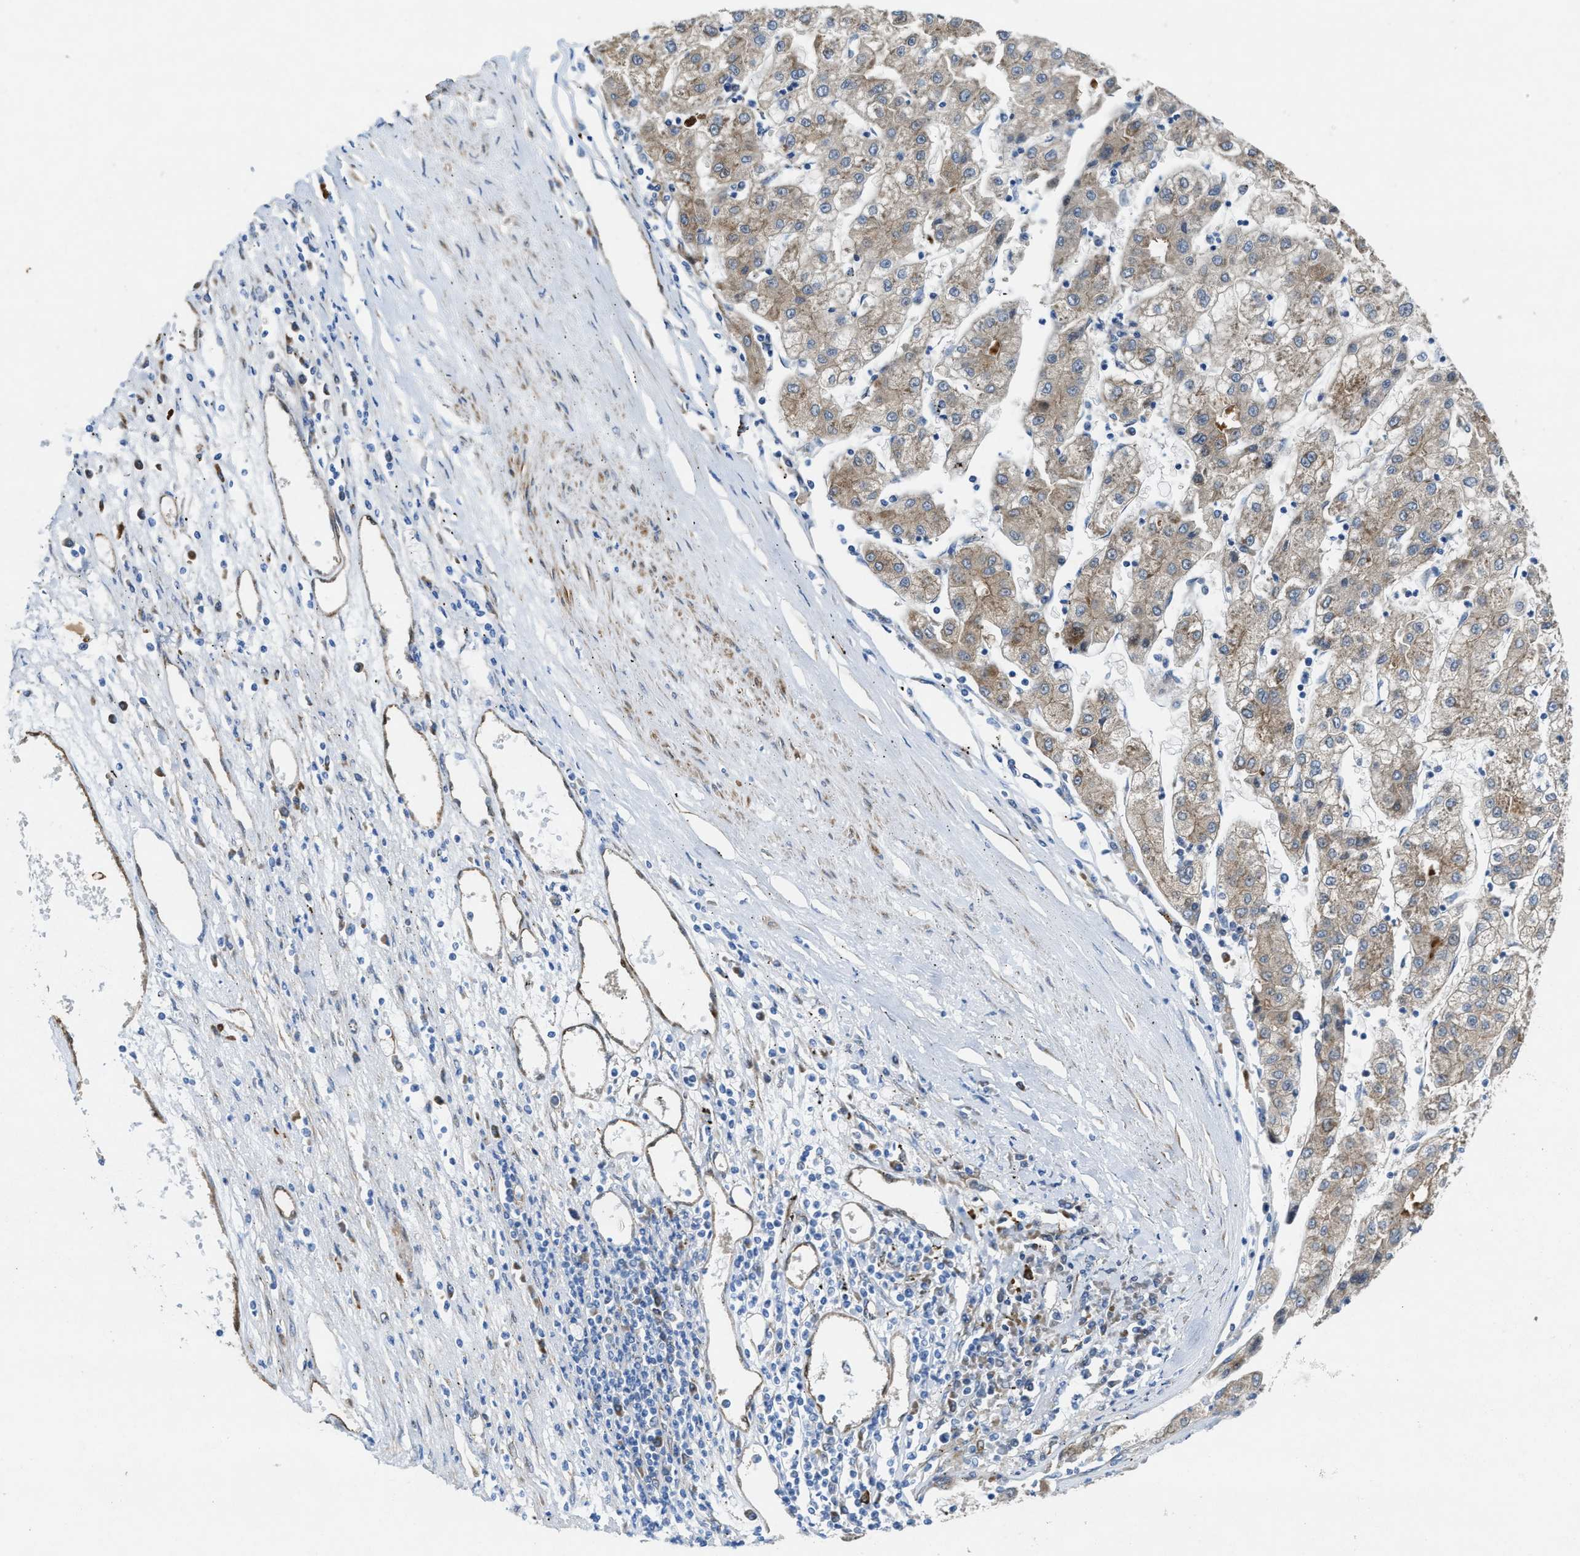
{"staining": {"intensity": "moderate", "quantity": ">75%", "location": "cytoplasmic/membranous"}, "tissue": "liver cancer", "cell_type": "Tumor cells", "image_type": "cancer", "snomed": [{"axis": "morphology", "description": "Carcinoma, Hepatocellular, NOS"}, {"axis": "topography", "description": "Liver"}], "caption": "Immunohistochemical staining of liver cancer (hepatocellular carcinoma) reveals medium levels of moderate cytoplasmic/membranous positivity in about >75% of tumor cells.", "gene": "ASS1", "patient": {"sex": "male", "age": 72}}